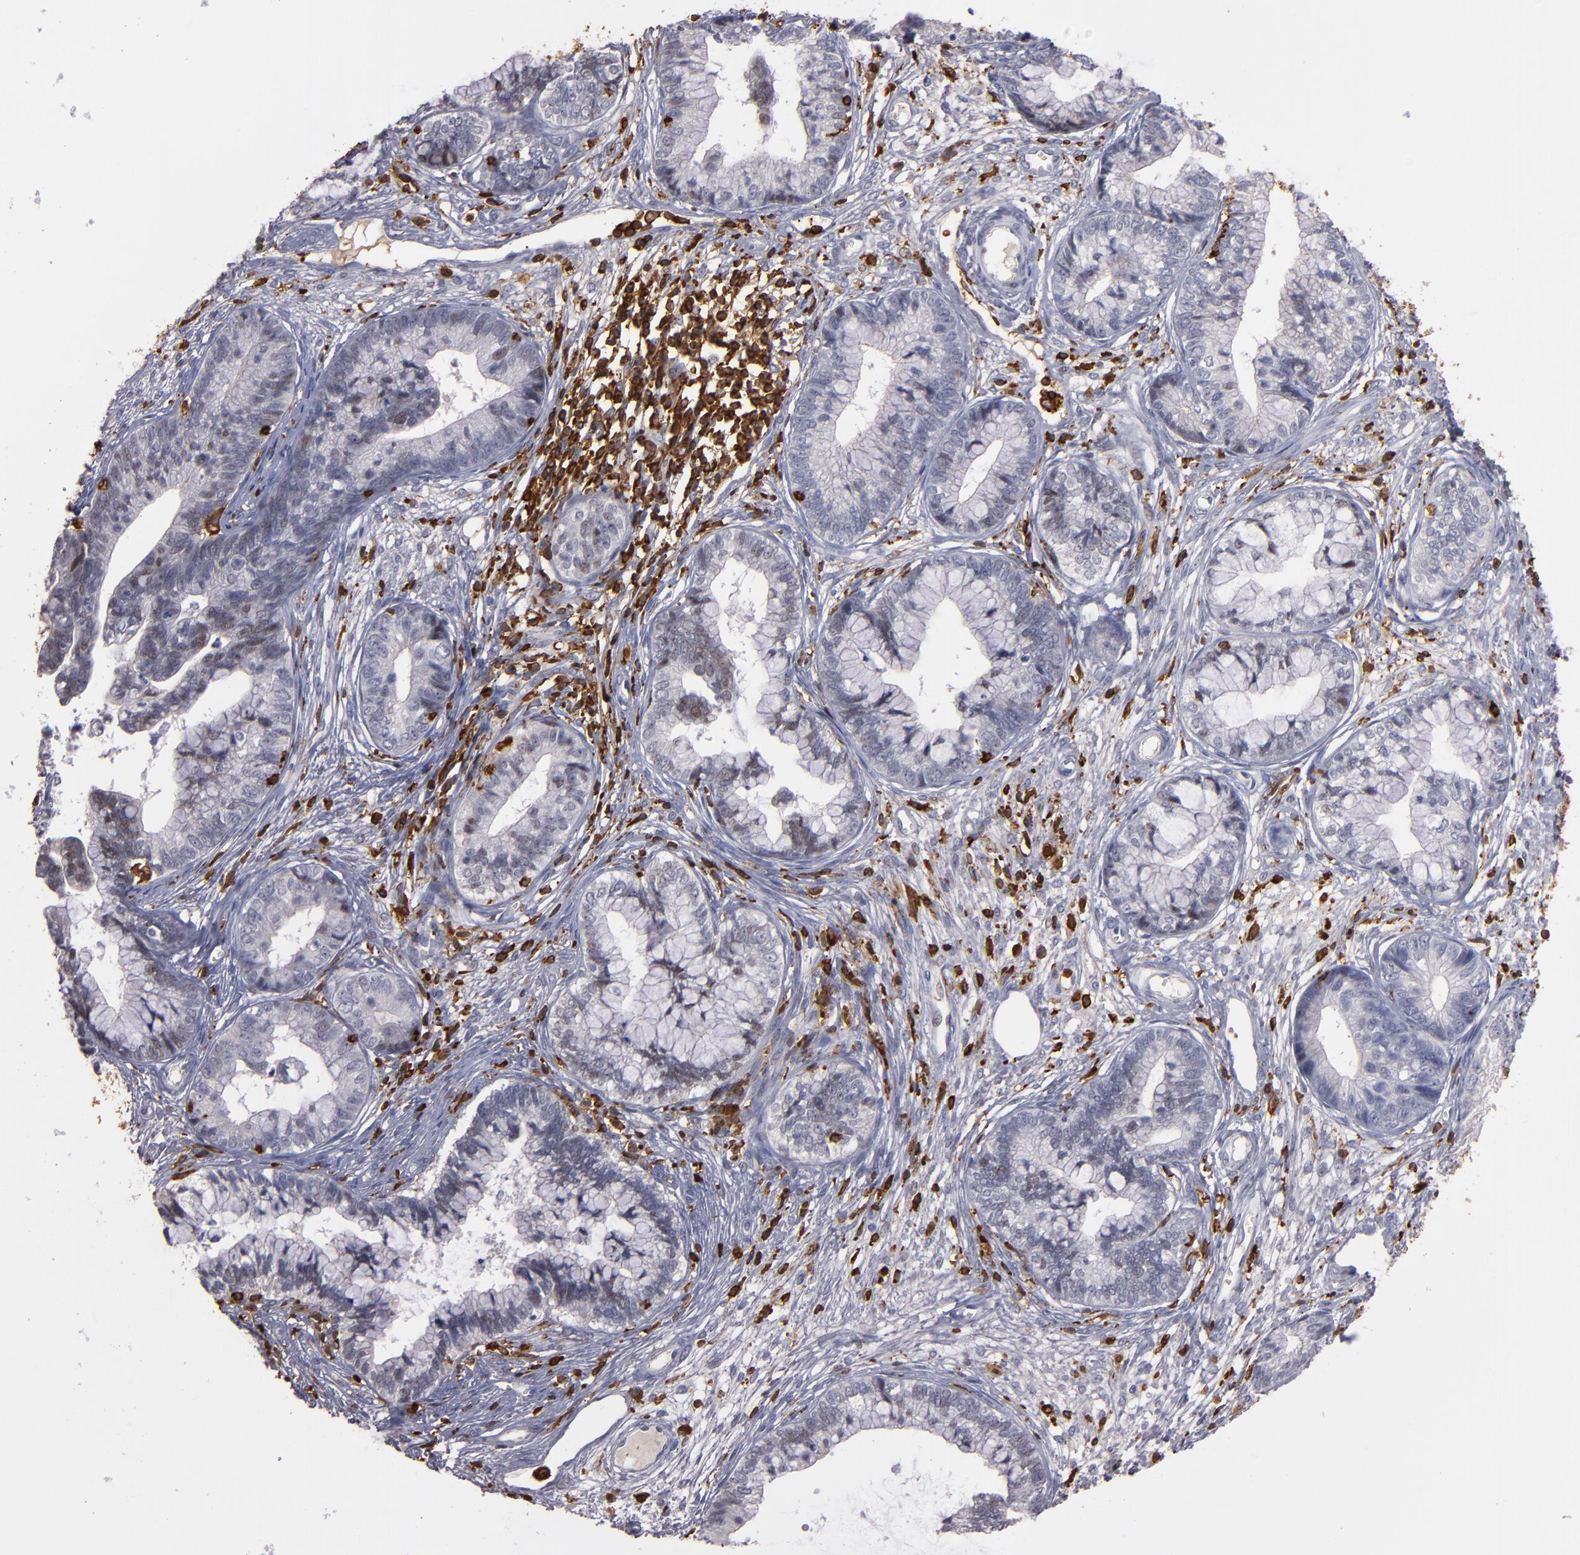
{"staining": {"intensity": "weak", "quantity": "25%-75%", "location": "nuclear"}, "tissue": "cervical cancer", "cell_type": "Tumor cells", "image_type": "cancer", "snomed": [{"axis": "morphology", "description": "Adenocarcinoma, NOS"}, {"axis": "topography", "description": "Cervix"}], "caption": "High-magnification brightfield microscopy of cervical adenocarcinoma stained with DAB (brown) and counterstained with hematoxylin (blue). tumor cells exhibit weak nuclear expression is appreciated in about25%-75% of cells. The staining is performed using DAB brown chromogen to label protein expression. The nuclei are counter-stained blue using hematoxylin.", "gene": "WAS", "patient": {"sex": "female", "age": 44}}